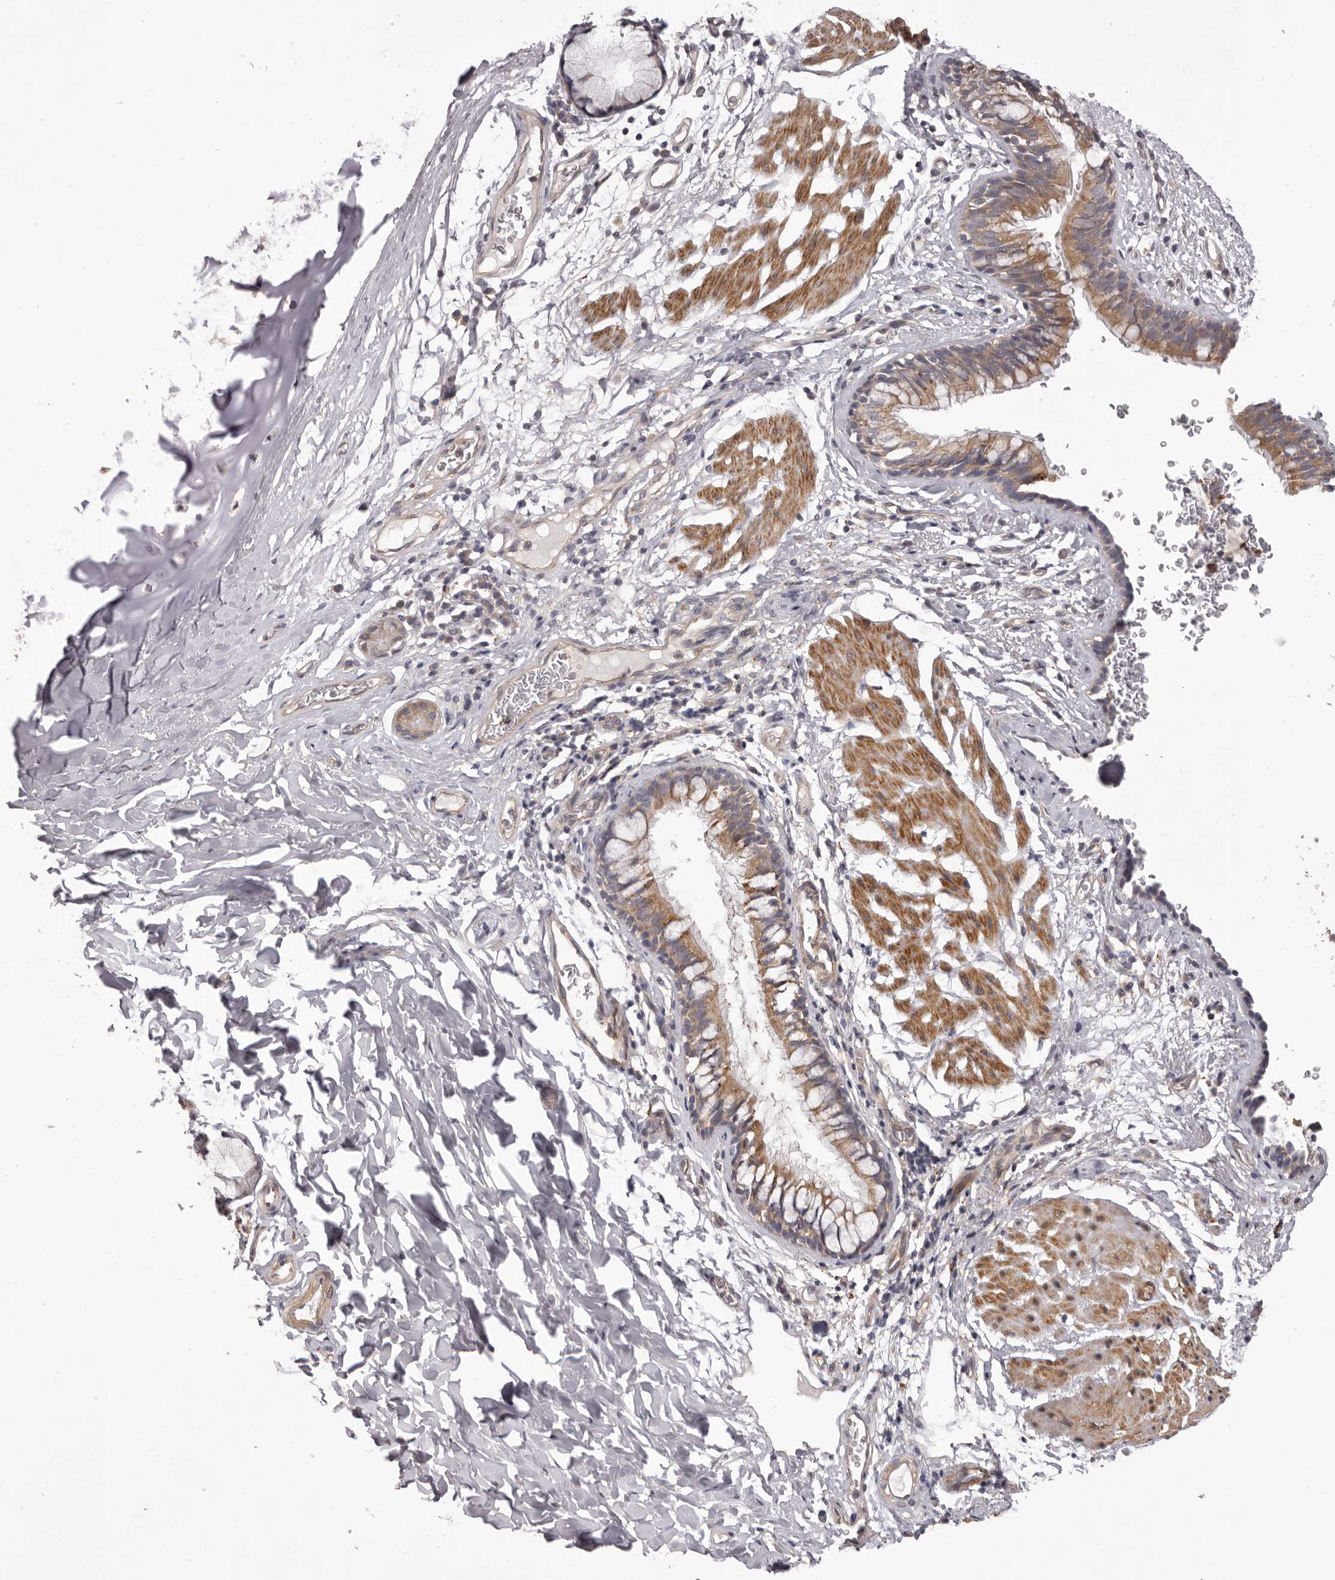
{"staining": {"intensity": "moderate", "quantity": "25%-75%", "location": "cytoplasmic/membranous"}, "tissue": "bronchus", "cell_type": "Respiratory epithelial cells", "image_type": "normal", "snomed": [{"axis": "morphology", "description": "Normal tissue, NOS"}, {"axis": "topography", "description": "Cartilage tissue"}, {"axis": "topography", "description": "Bronchus"}], "caption": "Immunohistochemistry image of benign bronchus: bronchus stained using immunohistochemistry demonstrates medium levels of moderate protein expression localized specifically in the cytoplasmic/membranous of respiratory epithelial cells, appearing as a cytoplasmic/membranous brown color.", "gene": "HRH1", "patient": {"sex": "female", "age": 36}}